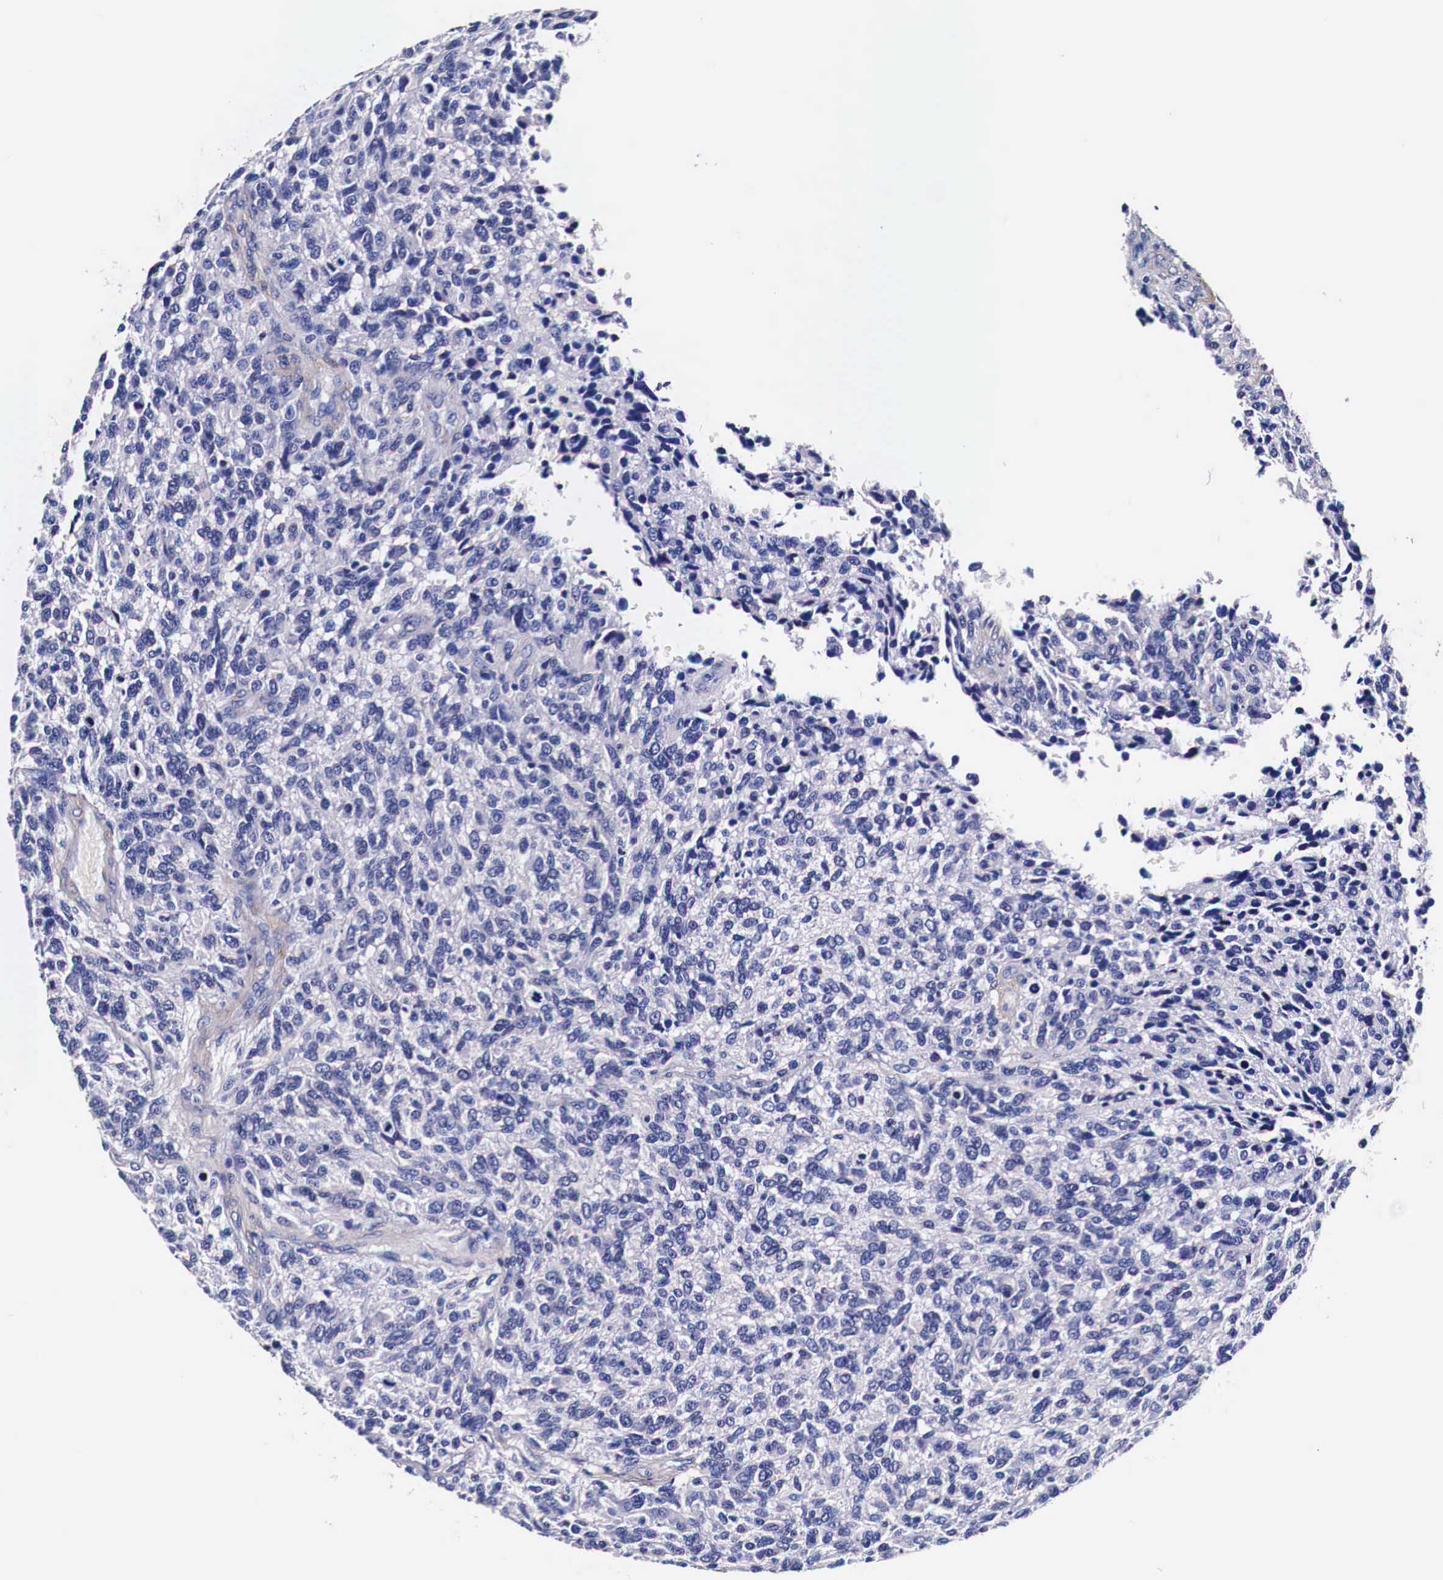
{"staining": {"intensity": "negative", "quantity": "none", "location": "none"}, "tissue": "glioma", "cell_type": "Tumor cells", "image_type": "cancer", "snomed": [{"axis": "morphology", "description": "Glioma, malignant, High grade"}, {"axis": "topography", "description": "Brain"}], "caption": "Immunohistochemical staining of glioma demonstrates no significant expression in tumor cells. The staining is performed using DAB (3,3'-diaminobenzidine) brown chromogen with nuclei counter-stained in using hematoxylin.", "gene": "HSPB1", "patient": {"sex": "male", "age": 77}}